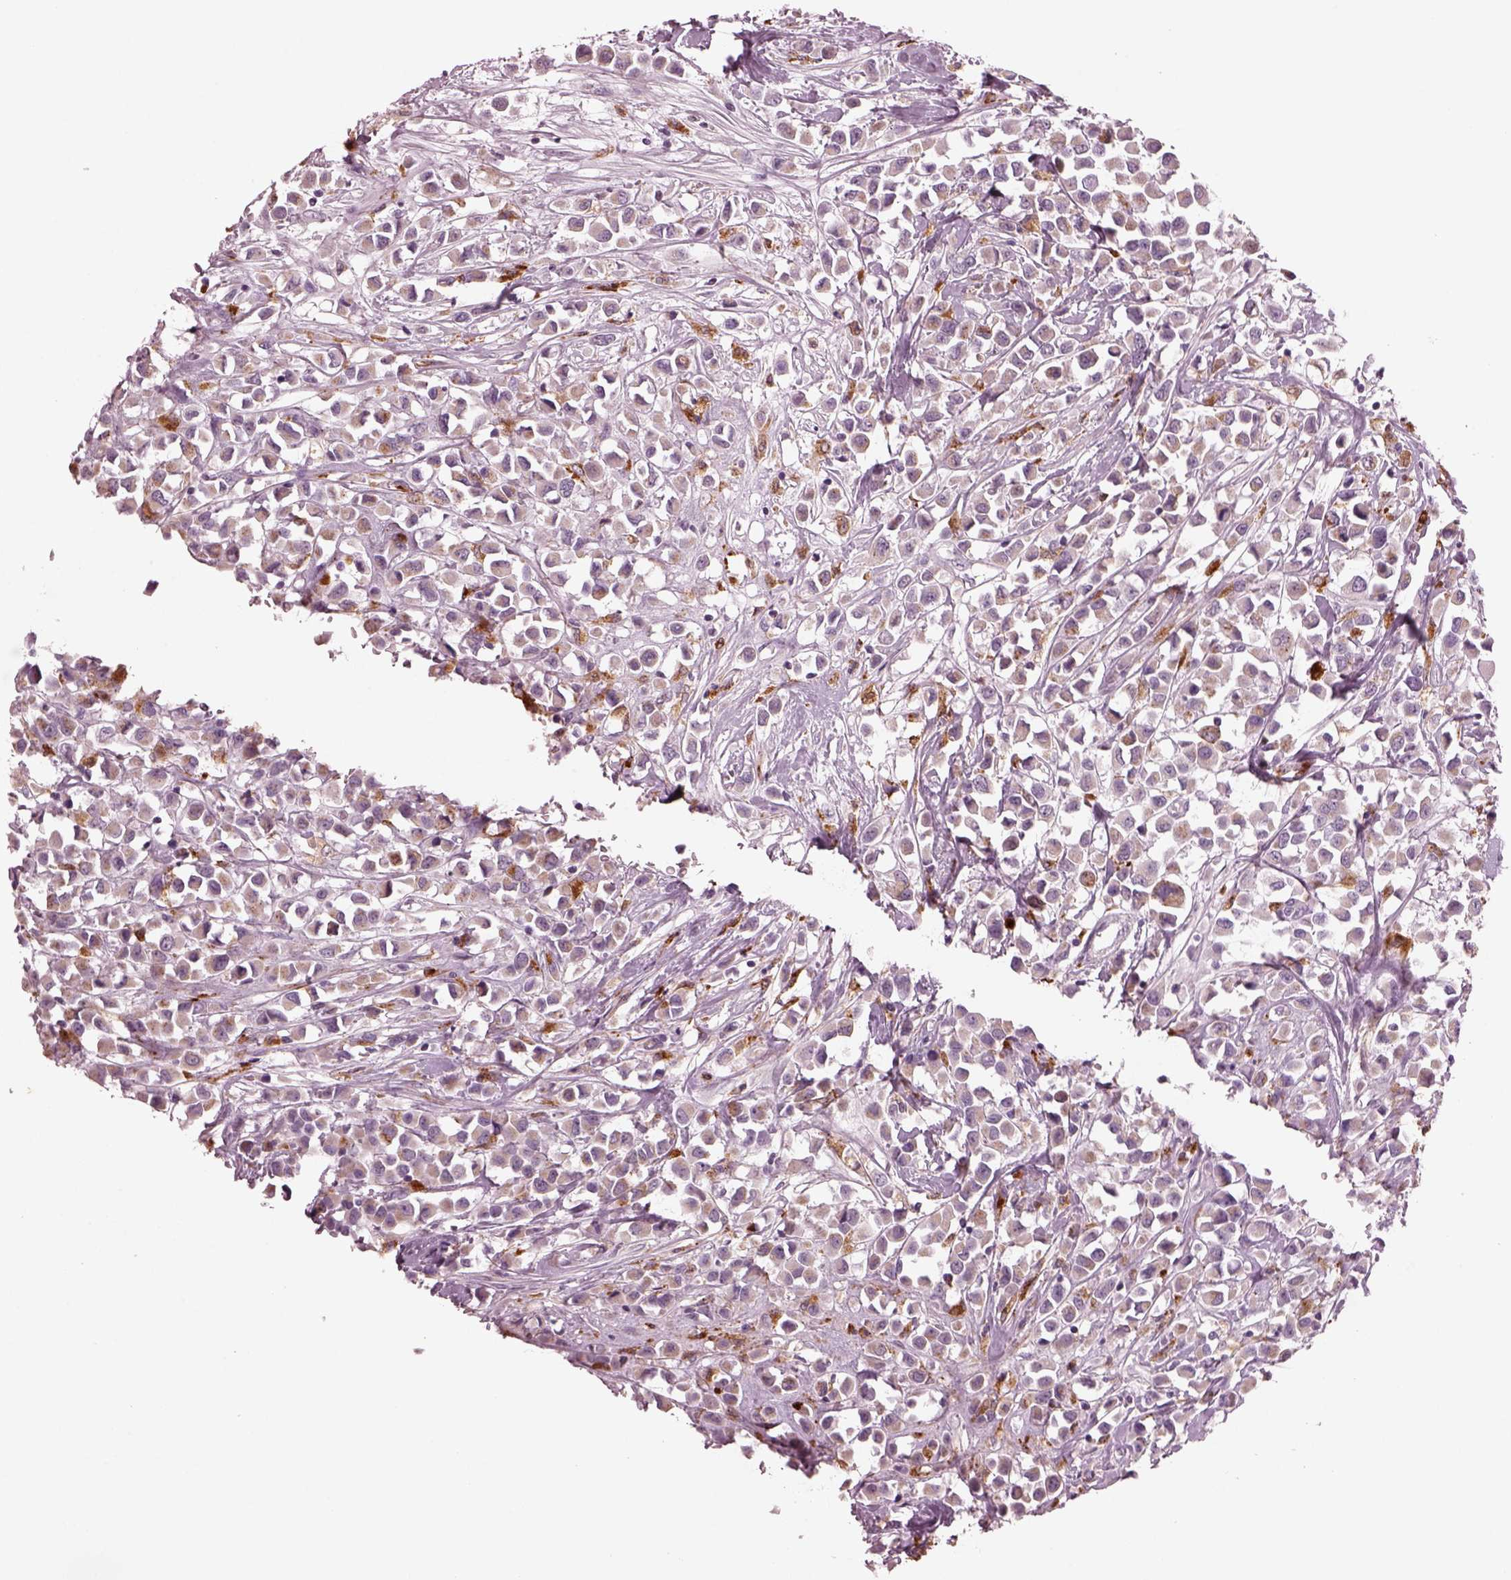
{"staining": {"intensity": "weak", "quantity": "<25%", "location": "cytoplasmic/membranous"}, "tissue": "breast cancer", "cell_type": "Tumor cells", "image_type": "cancer", "snomed": [{"axis": "morphology", "description": "Duct carcinoma"}, {"axis": "topography", "description": "Breast"}], "caption": "This is an IHC photomicrograph of human breast cancer. There is no positivity in tumor cells.", "gene": "SLAMF8", "patient": {"sex": "female", "age": 61}}